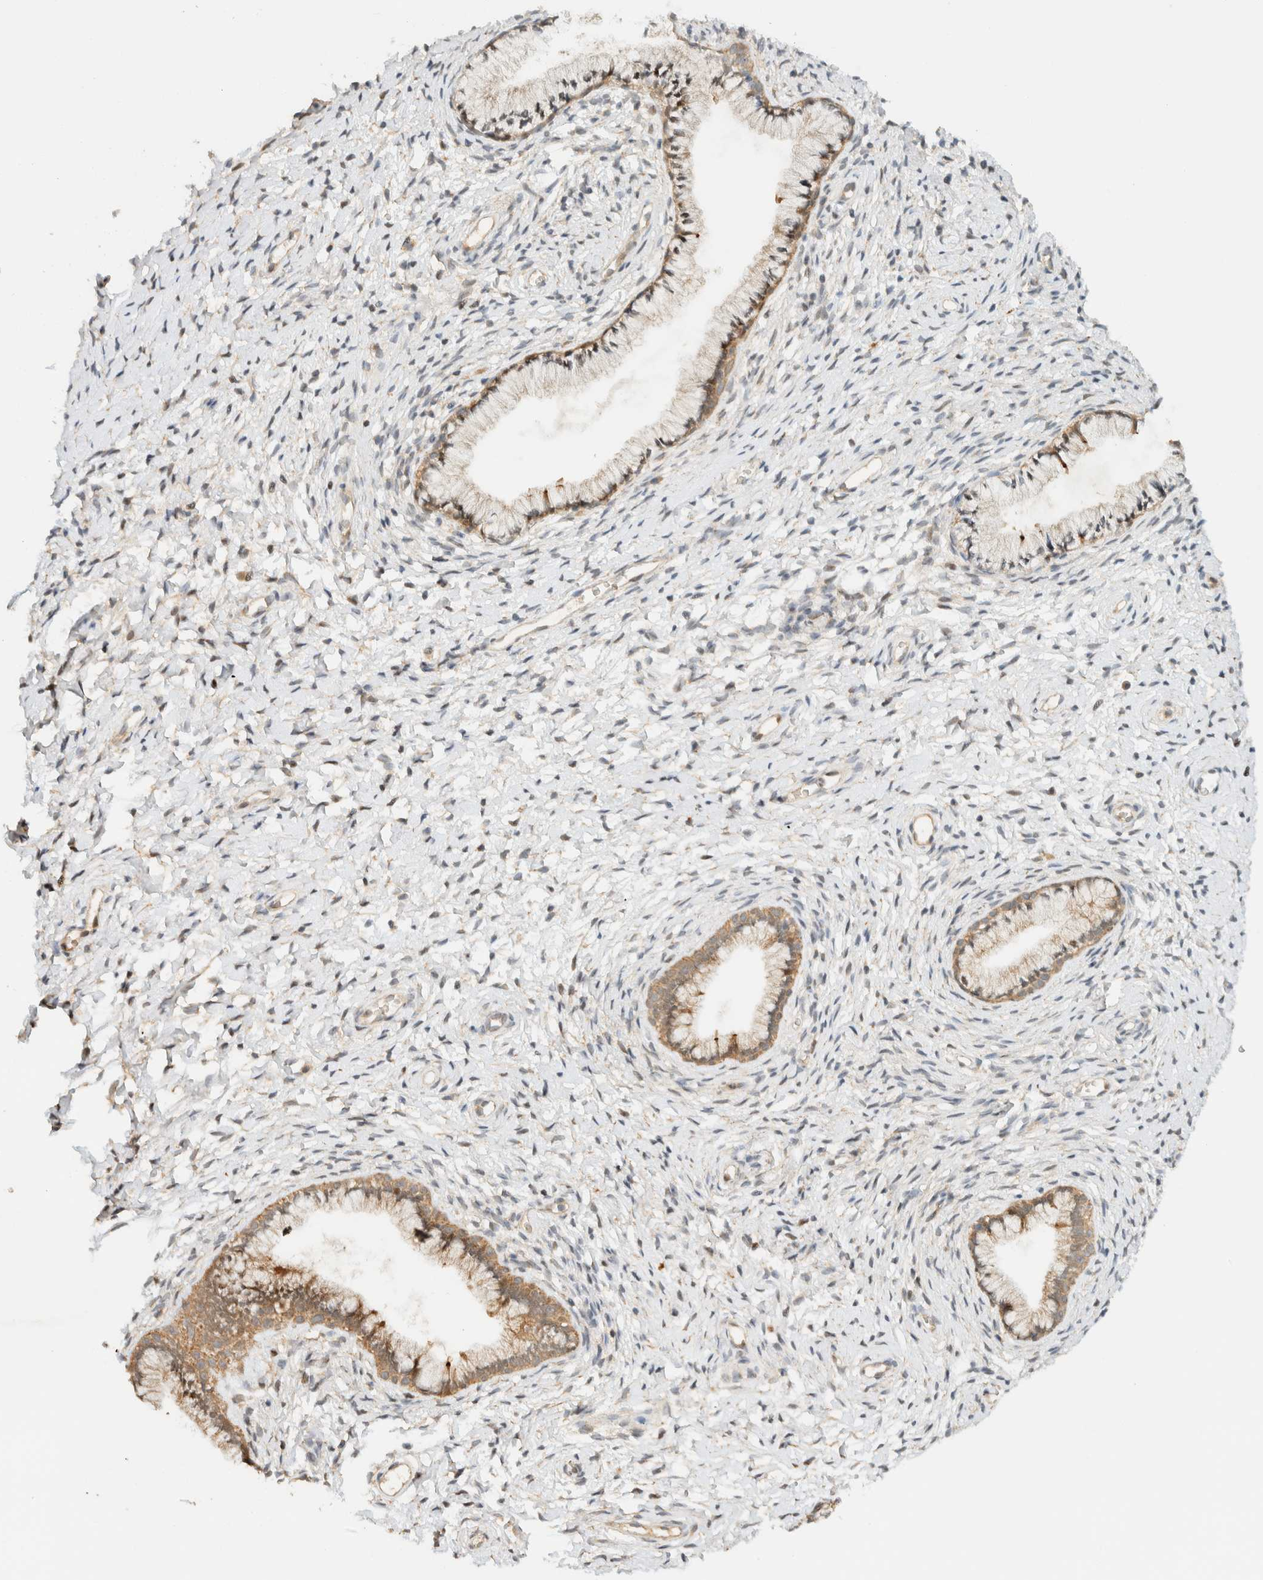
{"staining": {"intensity": "weak", "quantity": ">75%", "location": "cytoplasmic/membranous"}, "tissue": "cervix", "cell_type": "Glandular cells", "image_type": "normal", "snomed": [{"axis": "morphology", "description": "Normal tissue, NOS"}, {"axis": "topography", "description": "Cervix"}], "caption": "An image of human cervix stained for a protein reveals weak cytoplasmic/membranous brown staining in glandular cells. The staining is performed using DAB (3,3'-diaminobenzidine) brown chromogen to label protein expression. The nuclei are counter-stained blue using hematoxylin.", "gene": "ZBTB34", "patient": {"sex": "female", "age": 72}}